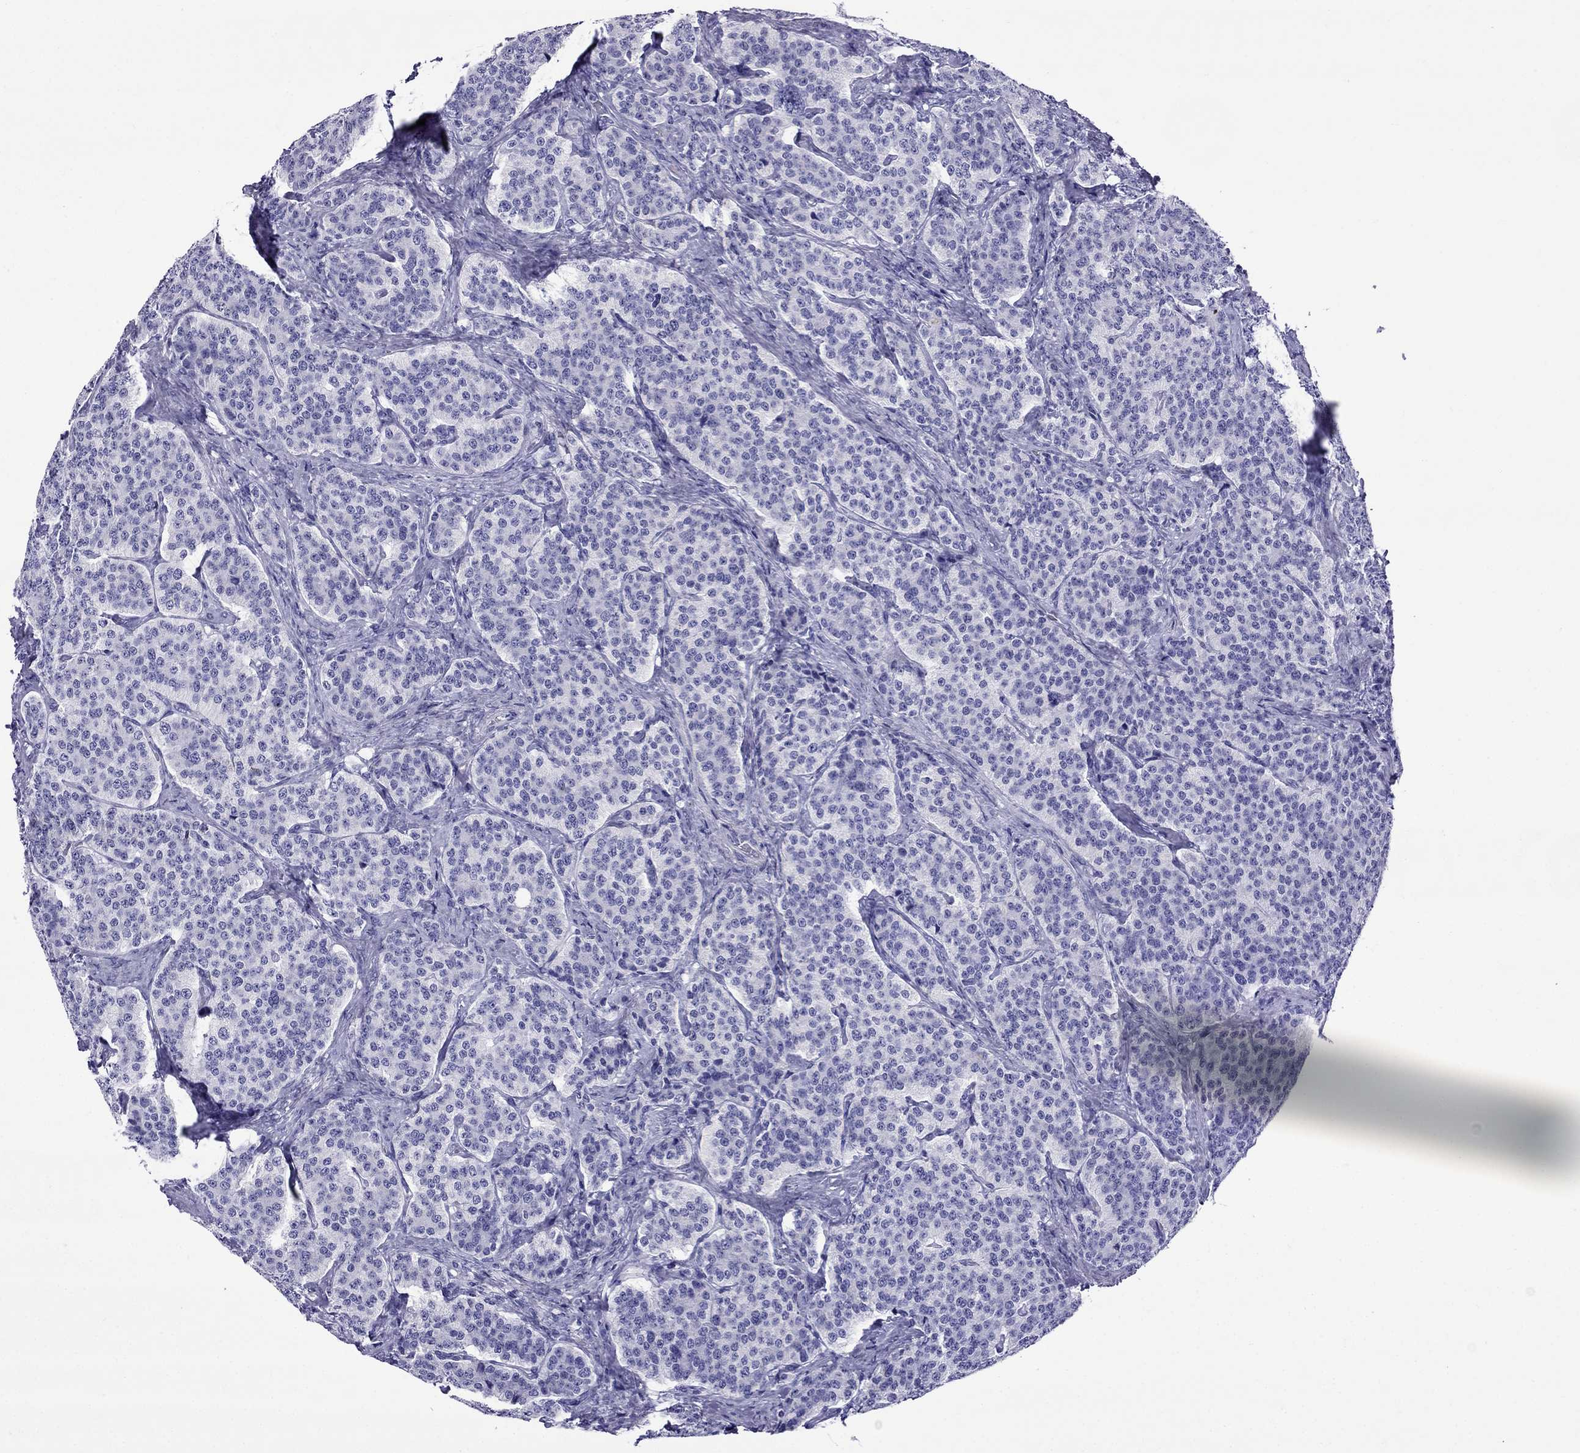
{"staining": {"intensity": "negative", "quantity": "none", "location": "none"}, "tissue": "carcinoid", "cell_type": "Tumor cells", "image_type": "cancer", "snomed": [{"axis": "morphology", "description": "Carcinoid, malignant, NOS"}, {"axis": "topography", "description": "Small intestine"}], "caption": "There is no significant positivity in tumor cells of carcinoid.", "gene": "CRYBA1", "patient": {"sex": "female", "age": 58}}